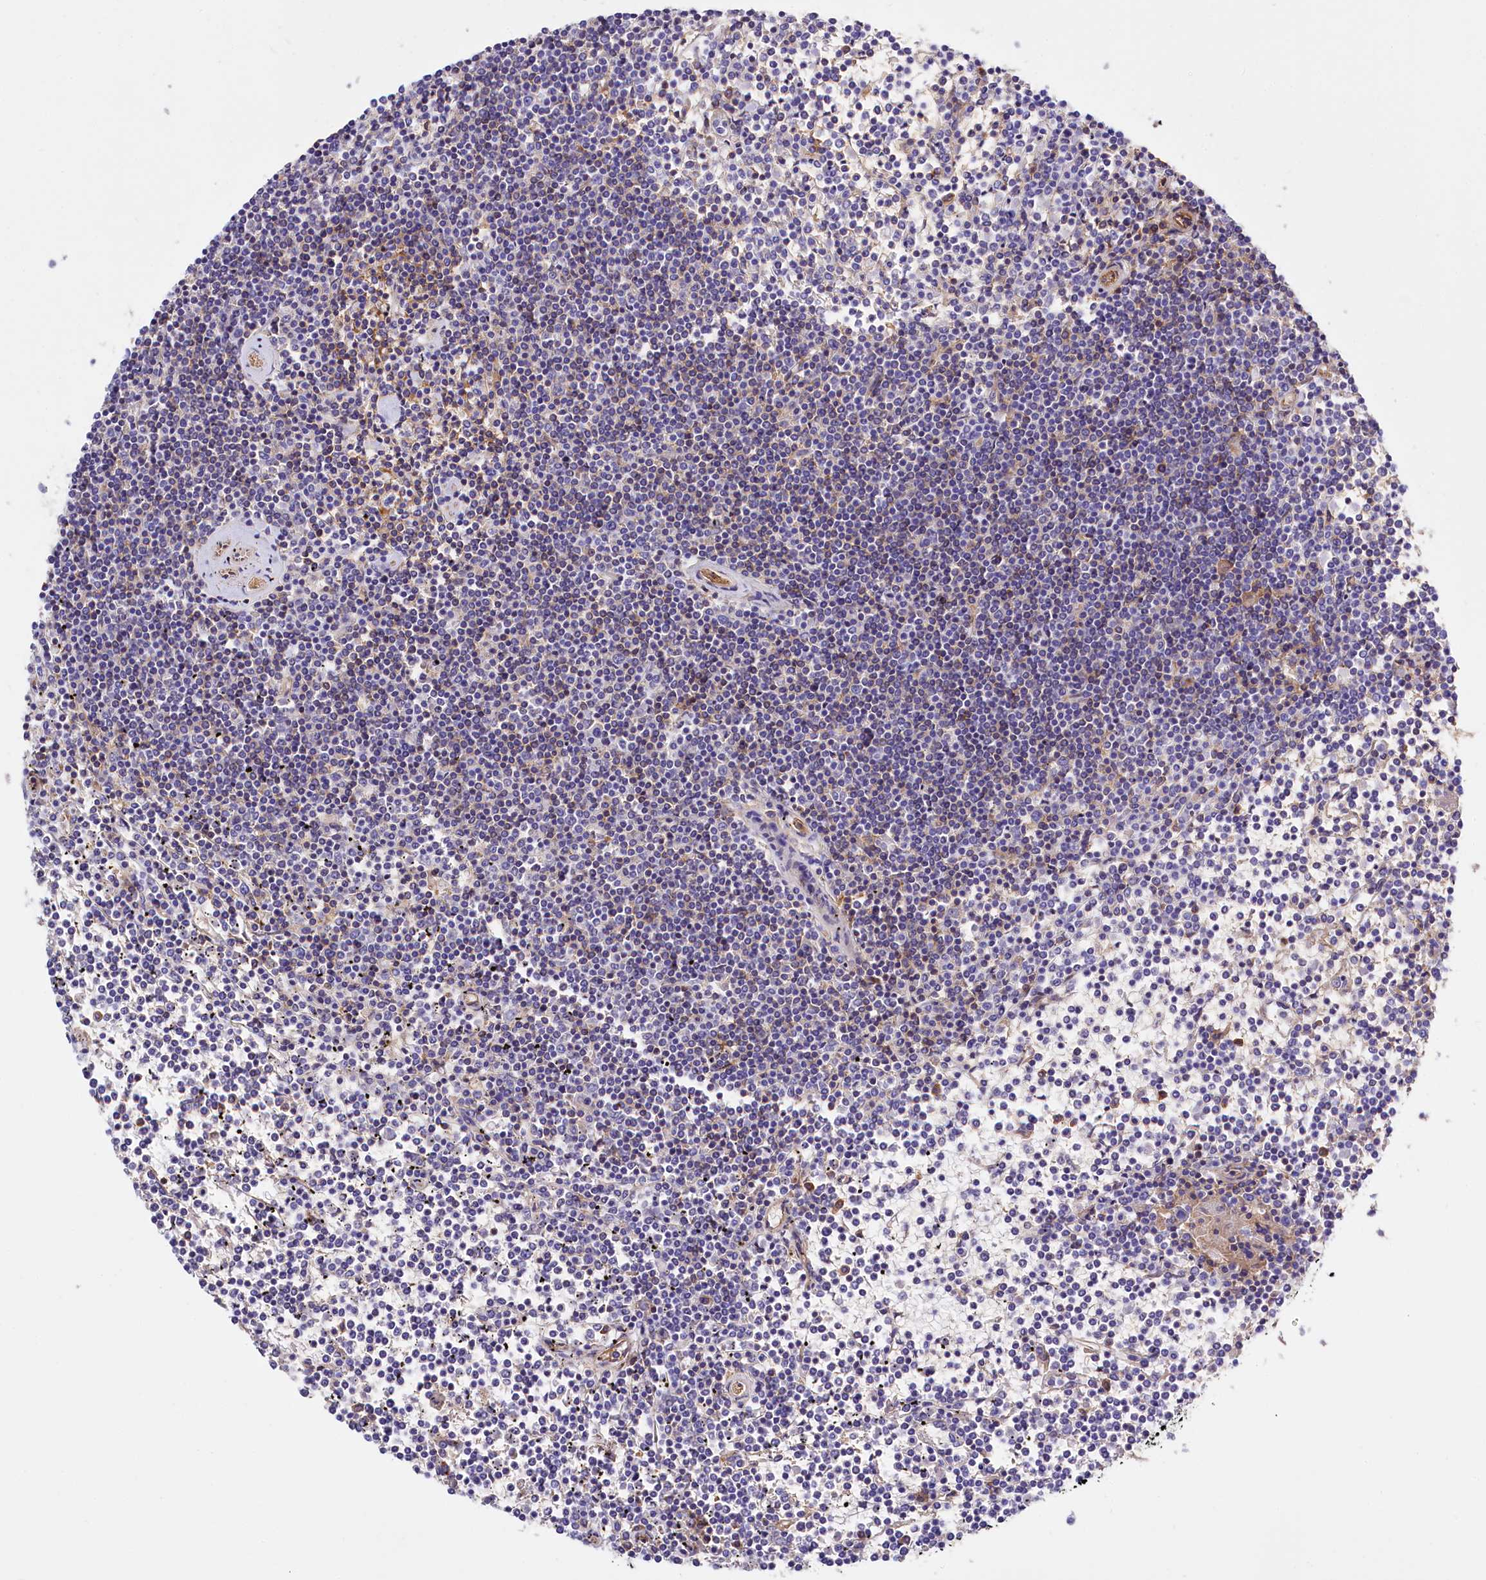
{"staining": {"intensity": "negative", "quantity": "none", "location": "none"}, "tissue": "lymphoma", "cell_type": "Tumor cells", "image_type": "cancer", "snomed": [{"axis": "morphology", "description": "Malignant lymphoma, non-Hodgkin's type, Low grade"}, {"axis": "topography", "description": "Spleen"}], "caption": "Tumor cells show no significant staining in lymphoma.", "gene": "ANO6", "patient": {"sex": "female", "age": 19}}